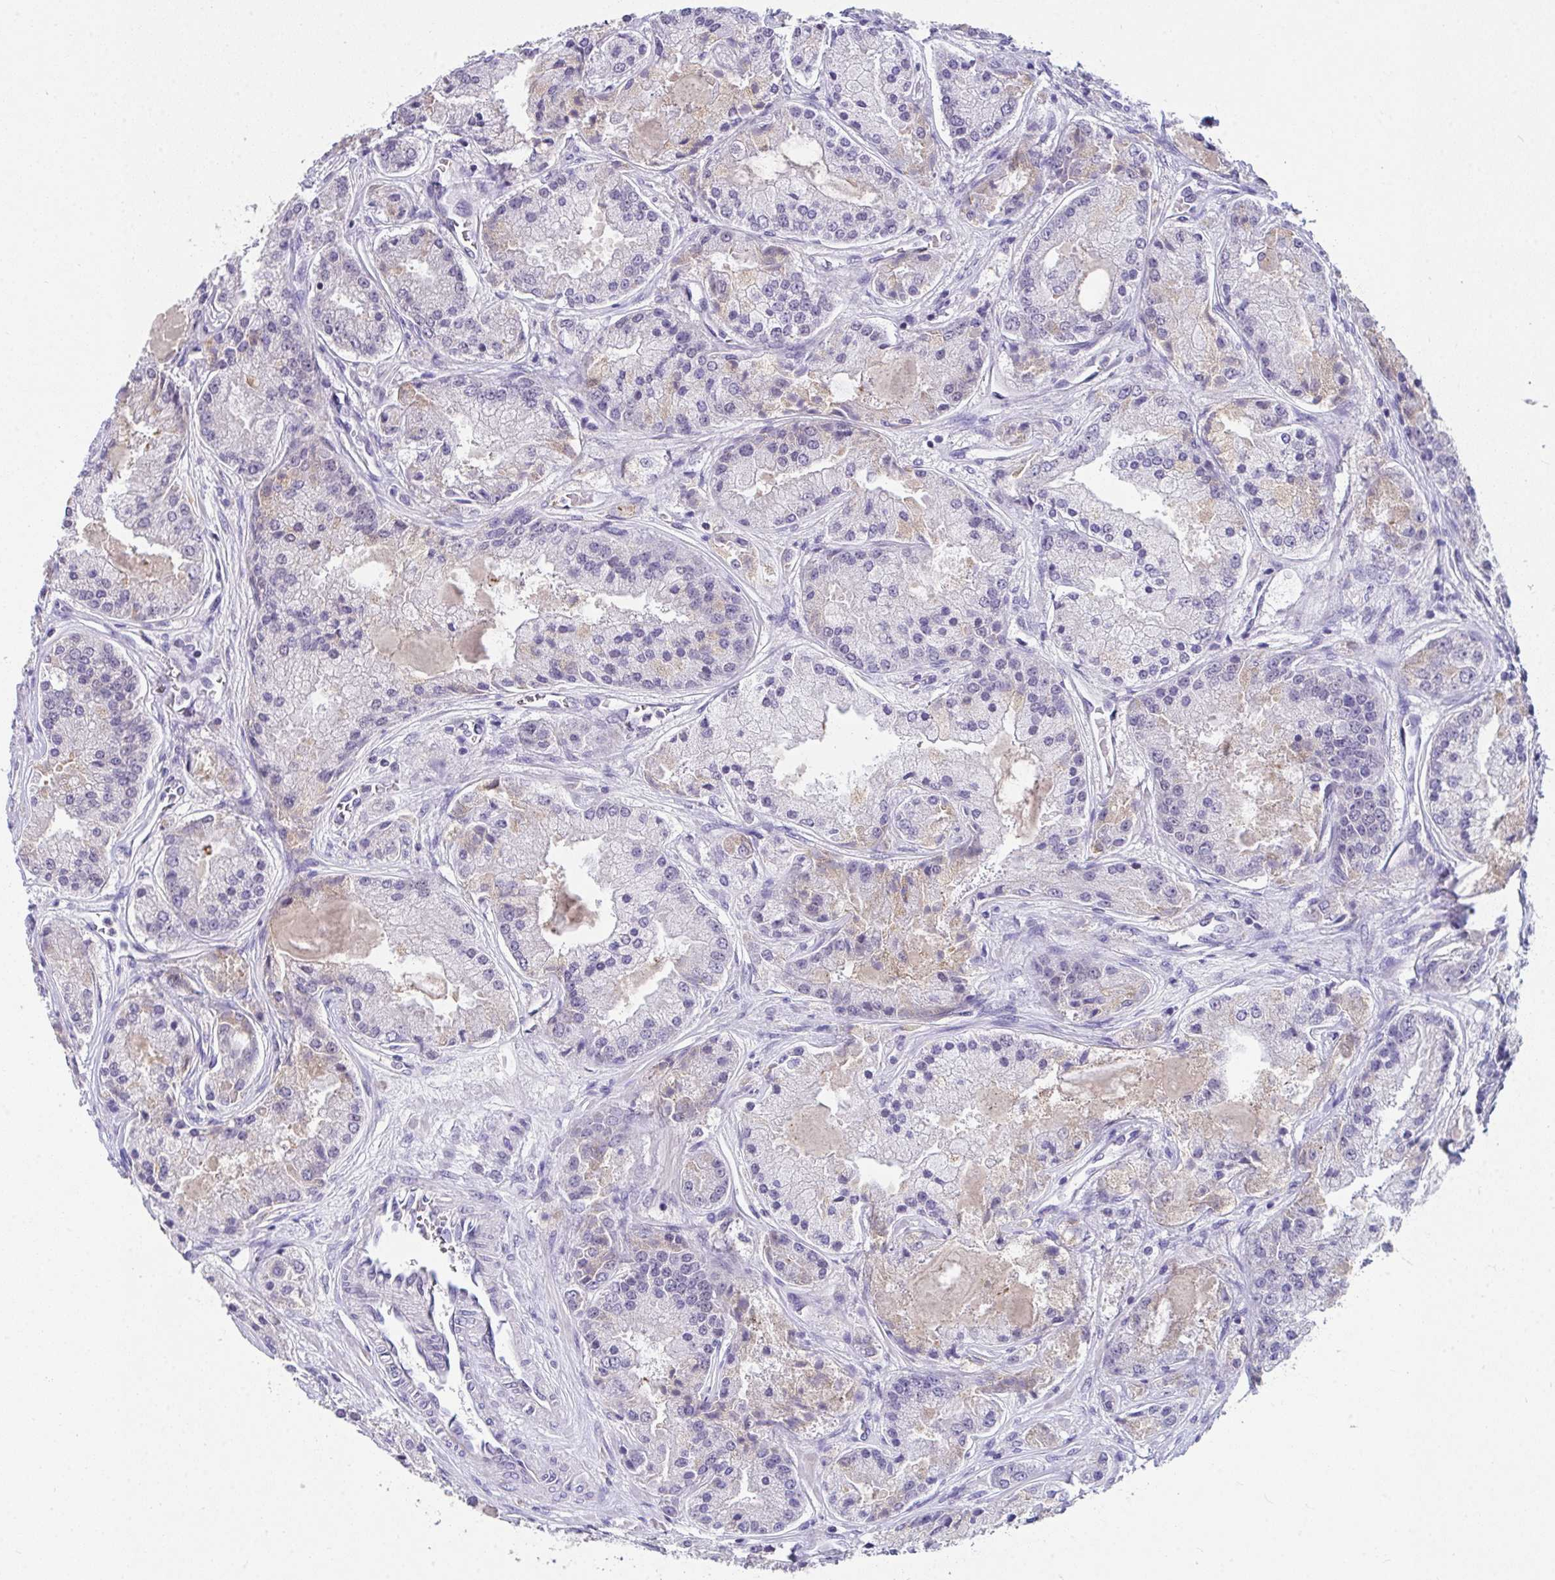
{"staining": {"intensity": "negative", "quantity": "none", "location": "none"}, "tissue": "prostate cancer", "cell_type": "Tumor cells", "image_type": "cancer", "snomed": [{"axis": "morphology", "description": "Adenocarcinoma, High grade"}, {"axis": "topography", "description": "Prostate"}], "caption": "Immunohistochemical staining of prostate cancer displays no significant staining in tumor cells.", "gene": "GLTPD2", "patient": {"sex": "male", "age": 67}}